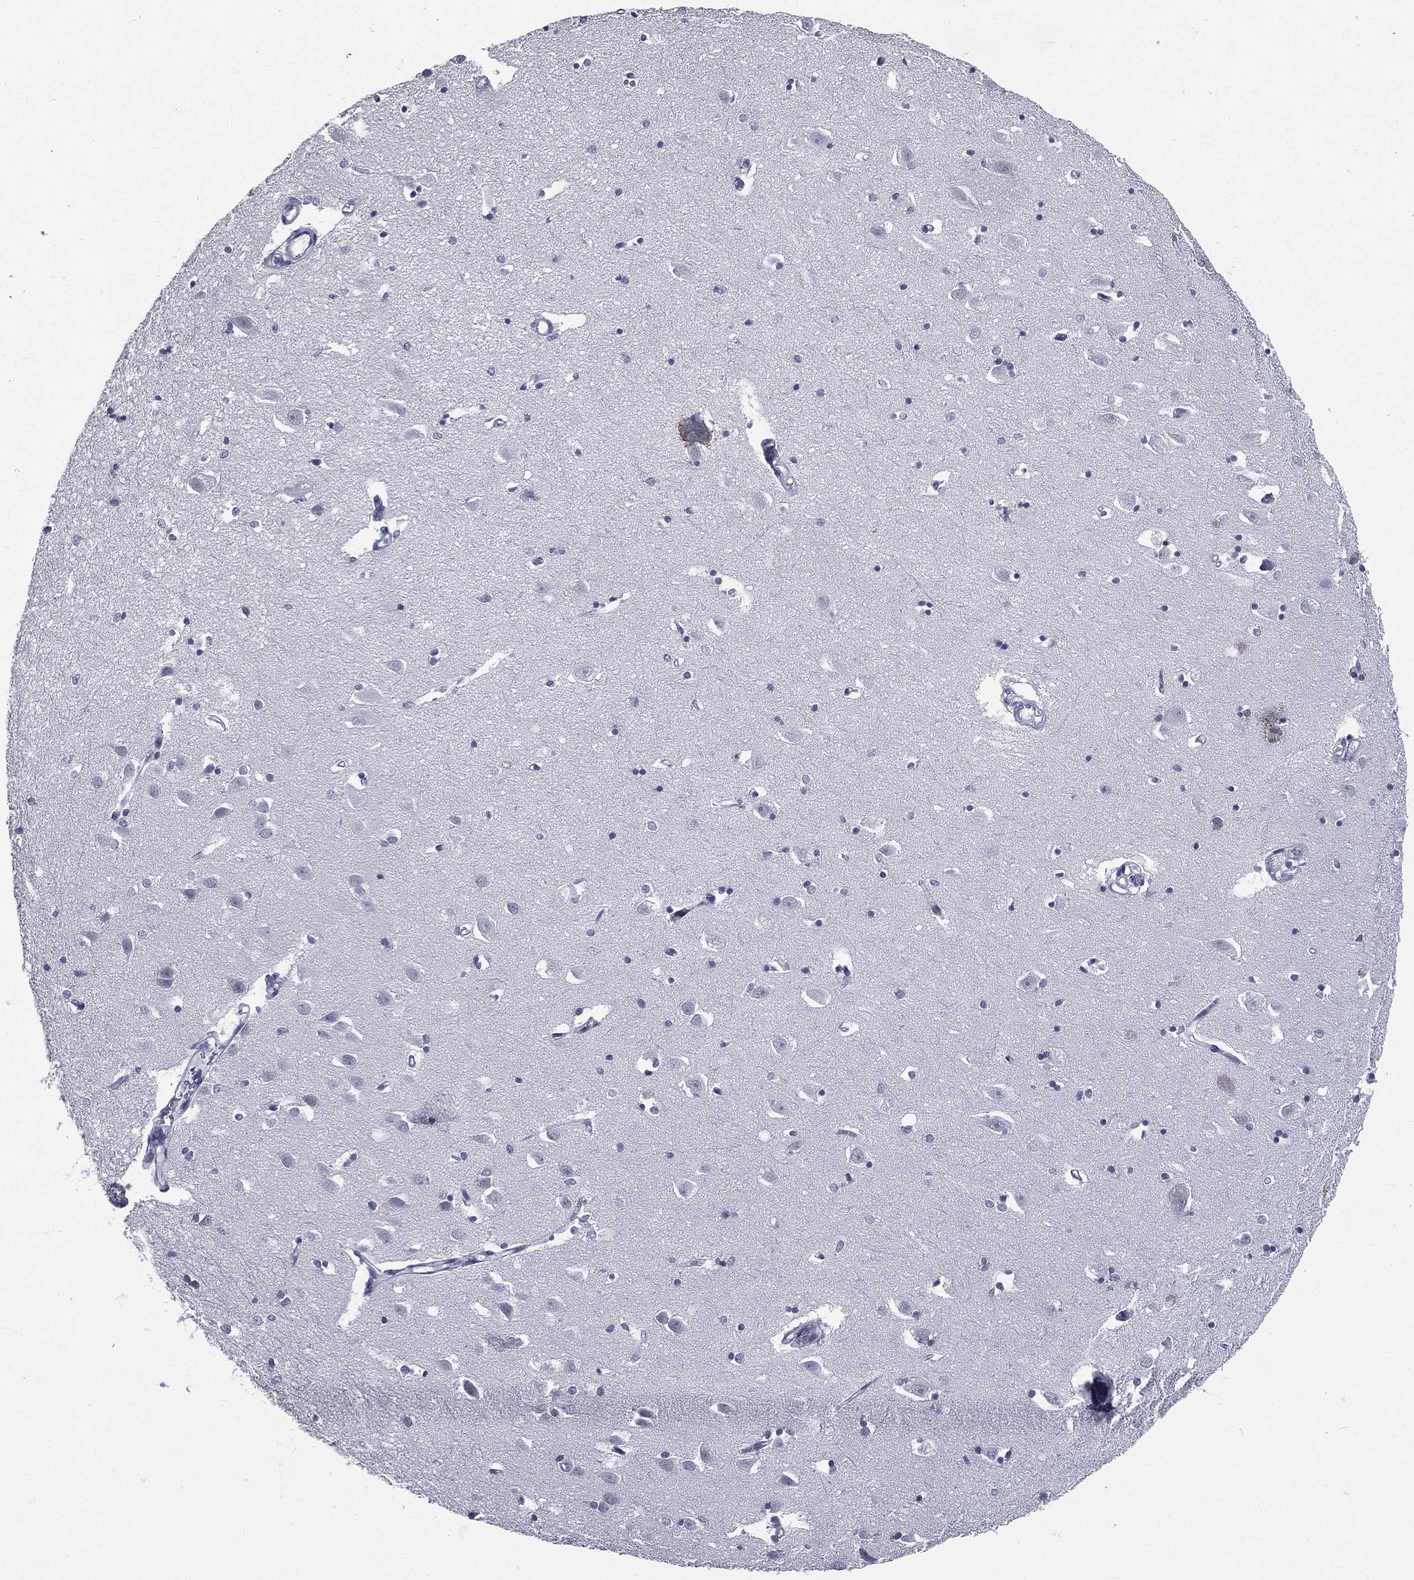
{"staining": {"intensity": "negative", "quantity": "none", "location": "none"}, "tissue": "hippocampus", "cell_type": "Glial cells", "image_type": "normal", "snomed": [{"axis": "morphology", "description": "Normal tissue, NOS"}, {"axis": "topography", "description": "Lateral ventricle wall"}, {"axis": "topography", "description": "Hippocampus"}], "caption": "Benign hippocampus was stained to show a protein in brown. There is no significant positivity in glial cells. (DAB IHC, high magnification).", "gene": "IFT27", "patient": {"sex": "female", "age": 63}}